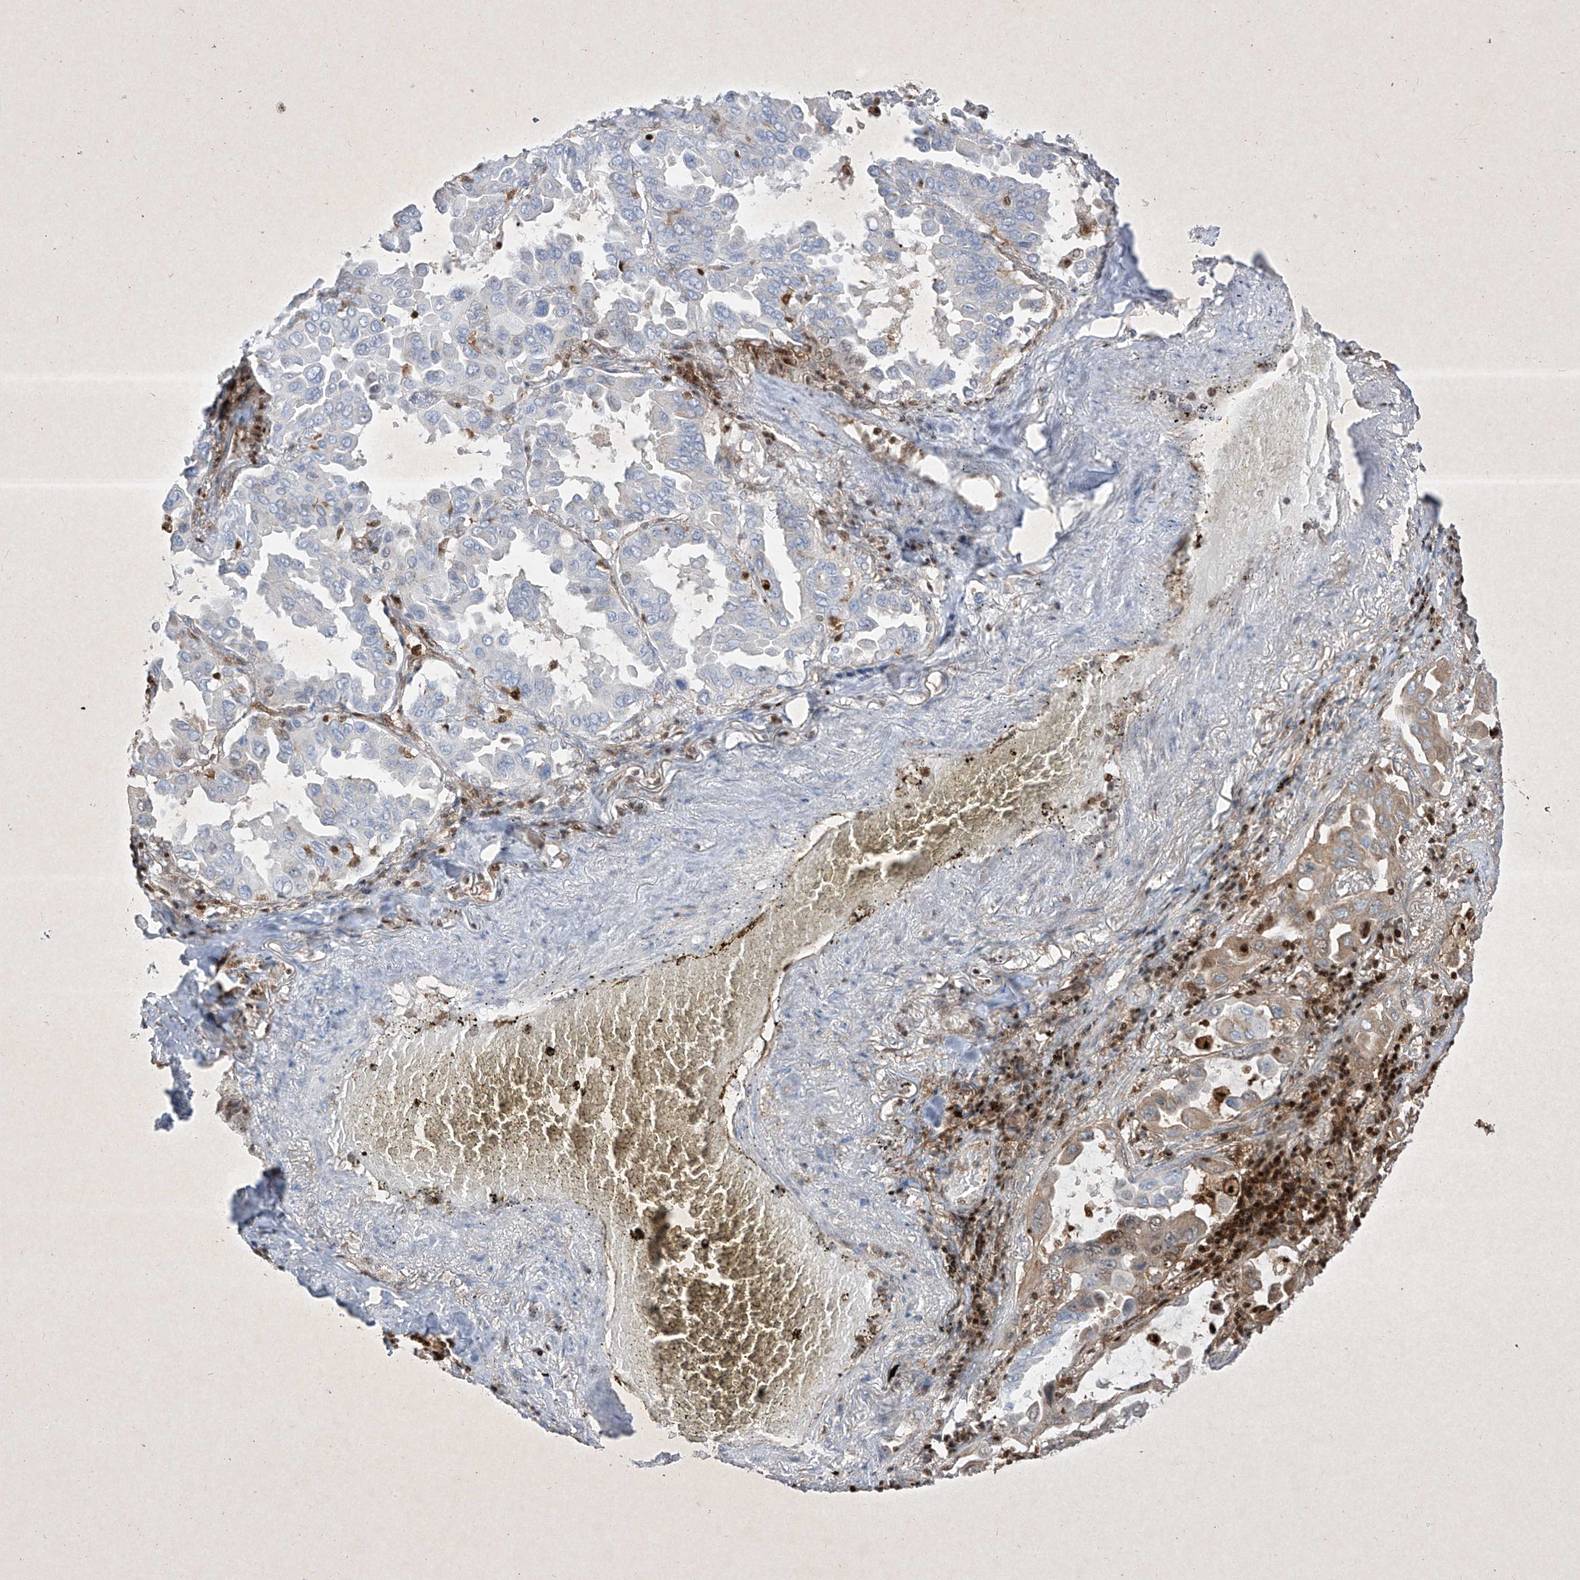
{"staining": {"intensity": "weak", "quantity": "<25%", "location": "cytoplasmic/membranous,nuclear"}, "tissue": "lung cancer", "cell_type": "Tumor cells", "image_type": "cancer", "snomed": [{"axis": "morphology", "description": "Adenocarcinoma, NOS"}, {"axis": "topography", "description": "Lung"}], "caption": "Tumor cells show no significant protein staining in lung cancer.", "gene": "PSMB10", "patient": {"sex": "male", "age": 64}}